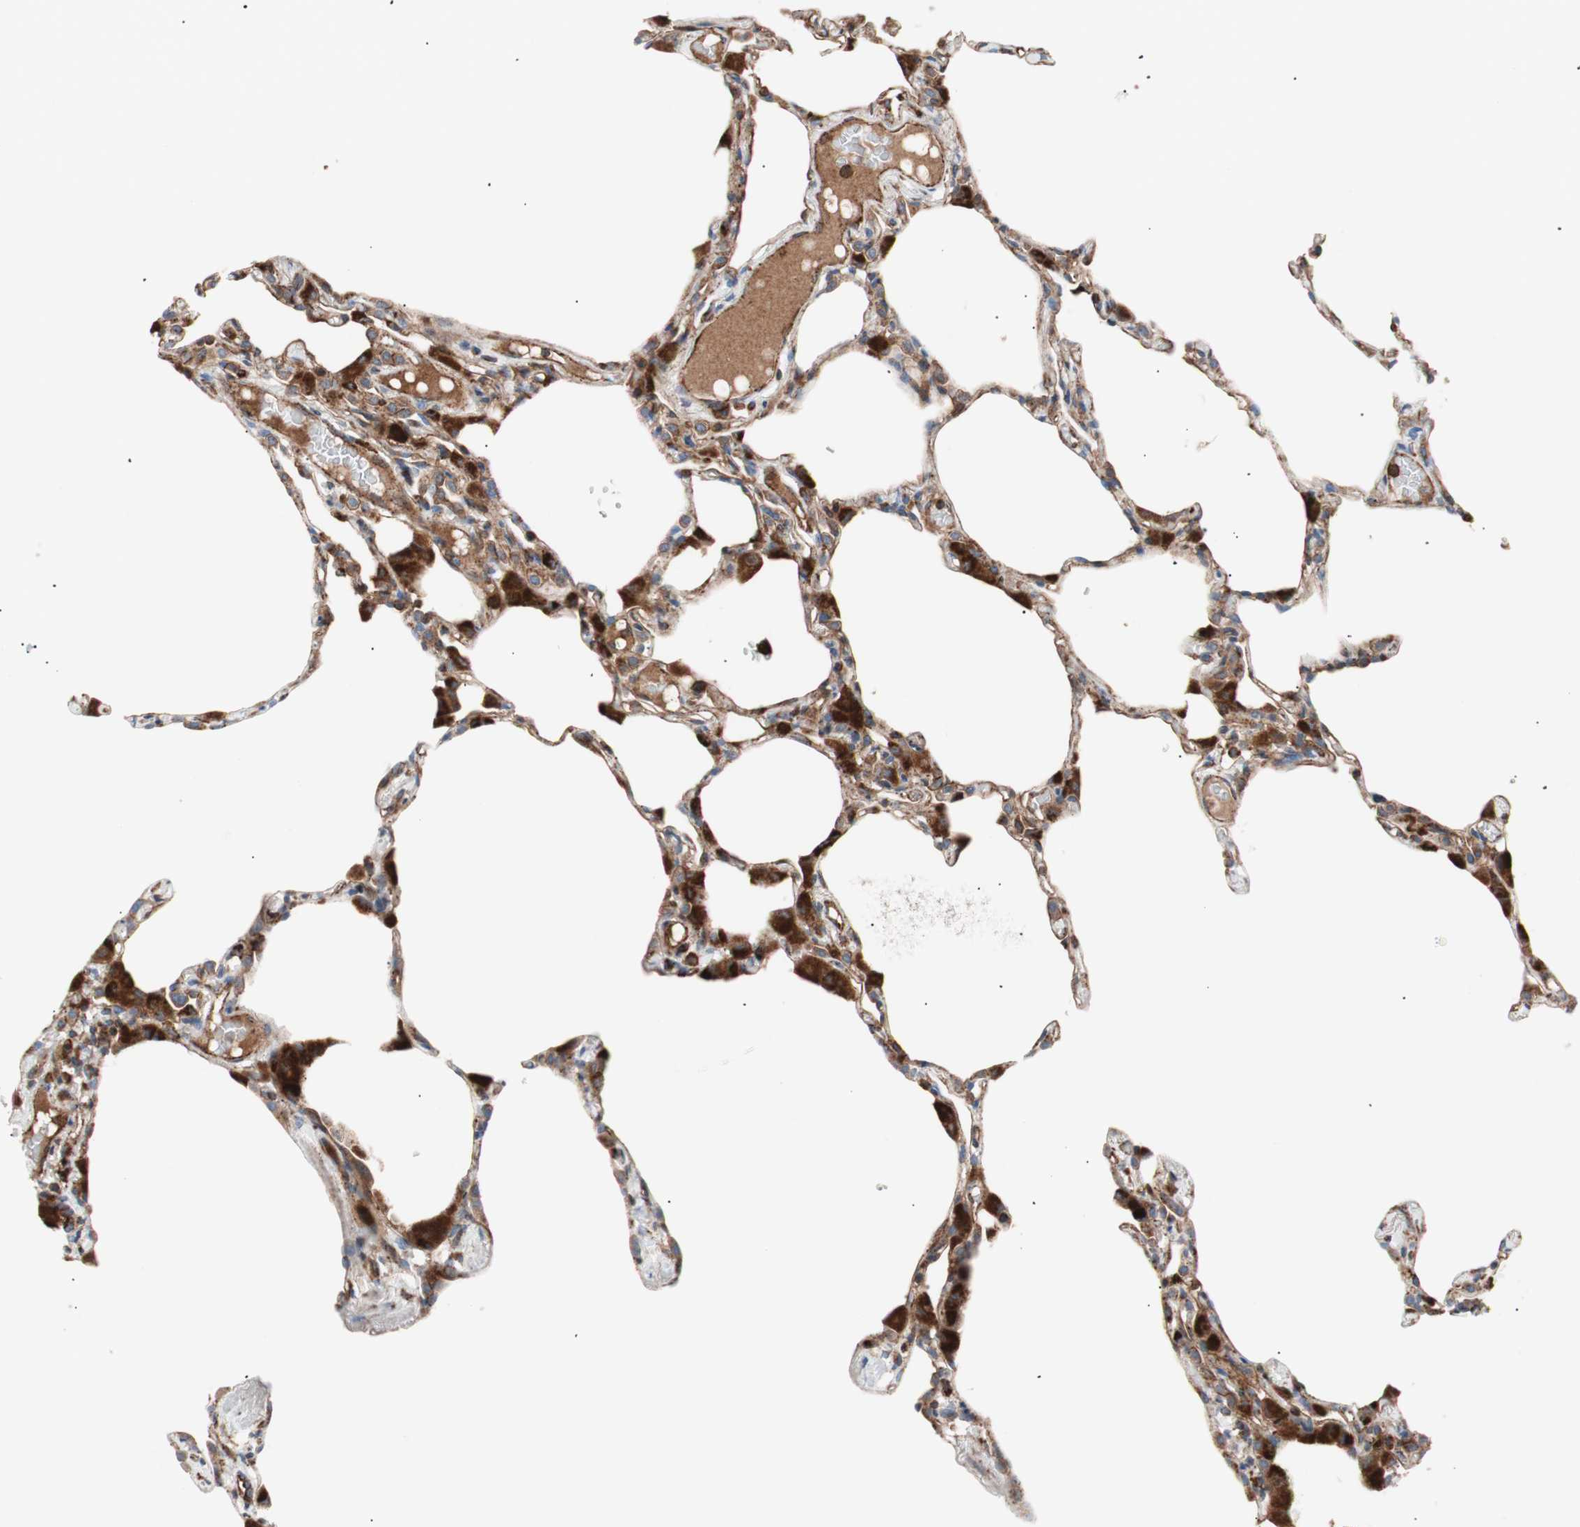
{"staining": {"intensity": "moderate", "quantity": ">75%", "location": "cytoplasmic/membranous"}, "tissue": "lung", "cell_type": "Alveolar cells", "image_type": "normal", "snomed": [{"axis": "morphology", "description": "Normal tissue, NOS"}, {"axis": "topography", "description": "Lung"}], "caption": "The histopathology image reveals staining of unremarkable lung, revealing moderate cytoplasmic/membranous protein staining (brown color) within alveolar cells.", "gene": "FLOT2", "patient": {"sex": "female", "age": 49}}